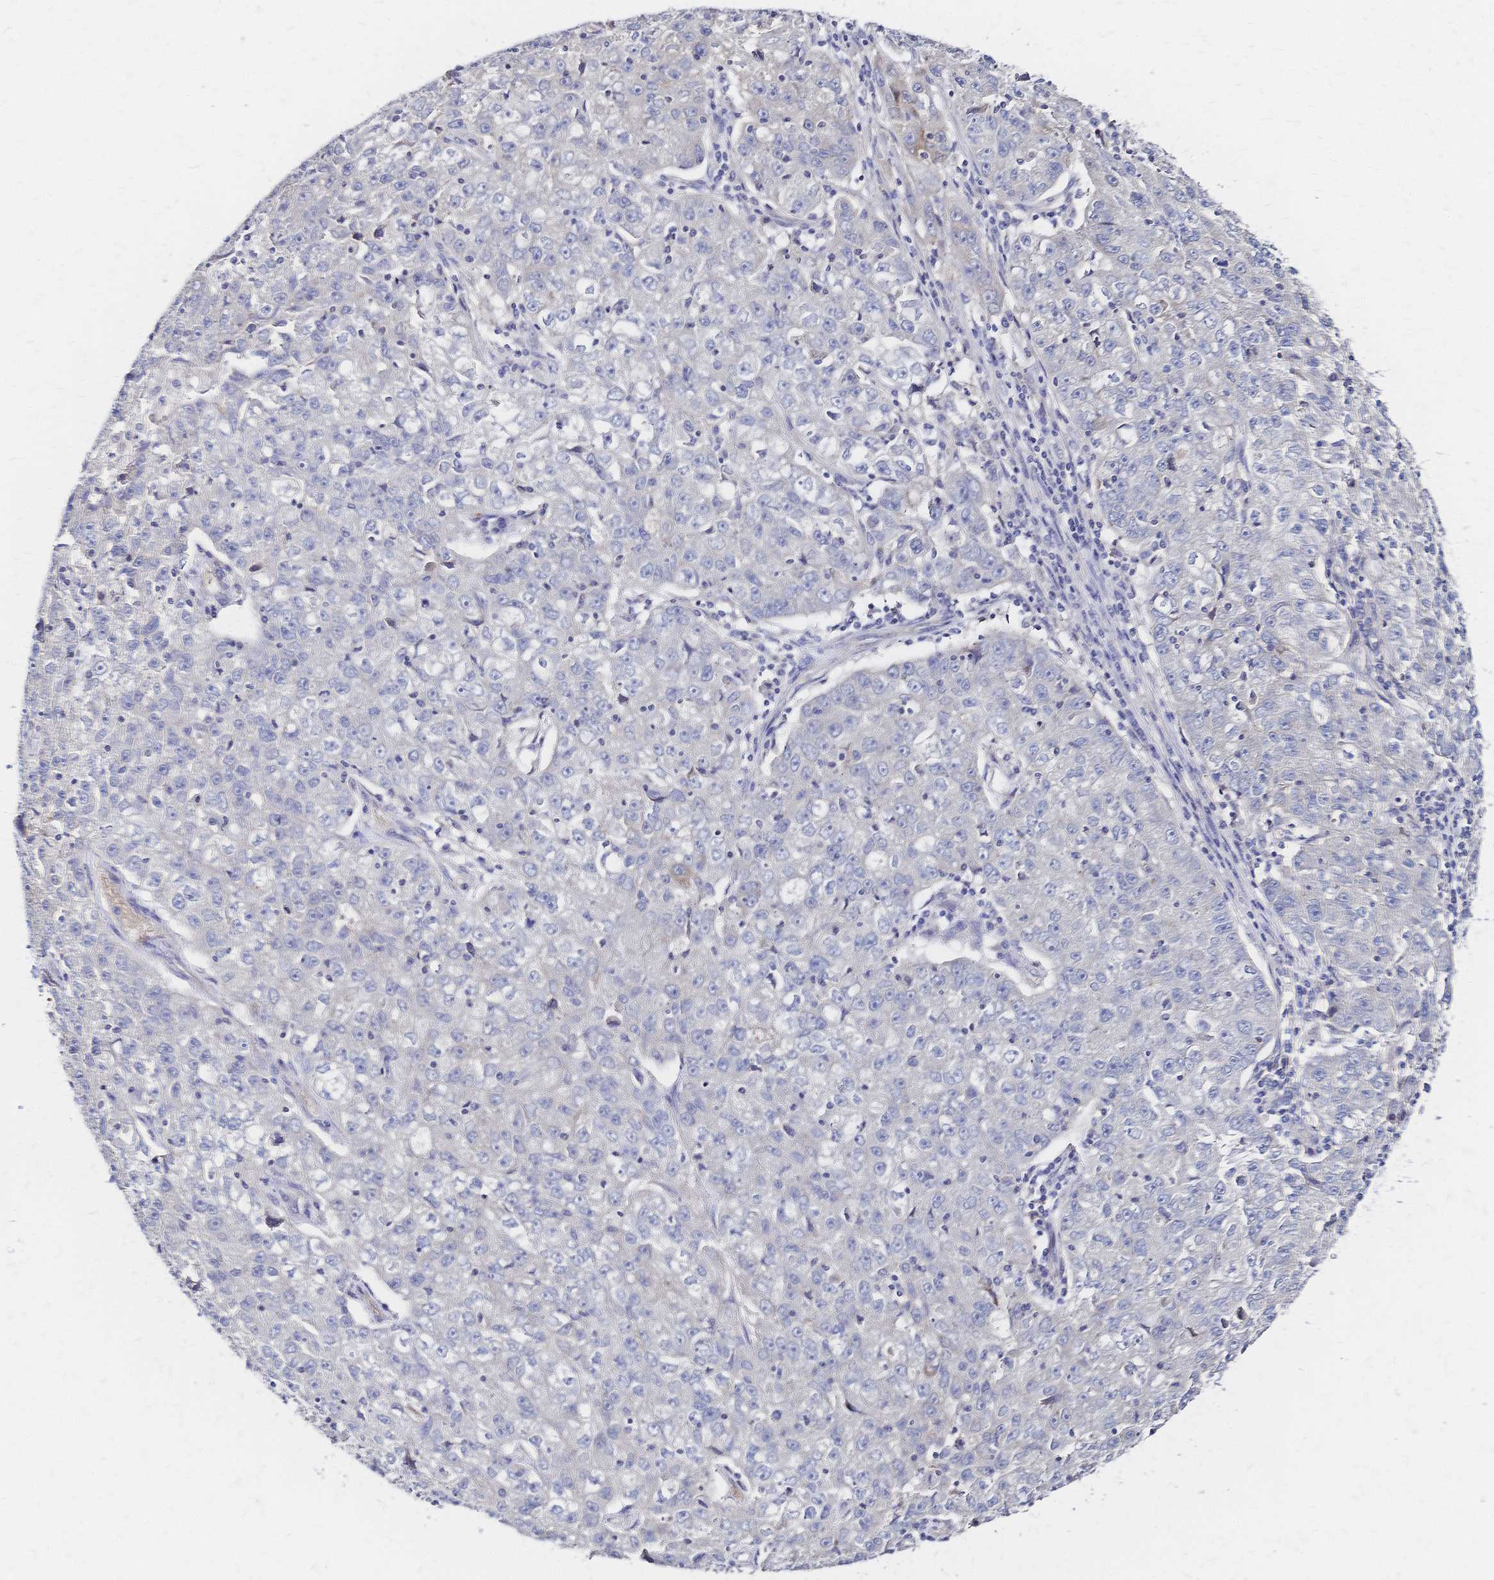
{"staining": {"intensity": "negative", "quantity": "none", "location": "none"}, "tissue": "lung cancer", "cell_type": "Tumor cells", "image_type": "cancer", "snomed": [{"axis": "morphology", "description": "Normal morphology"}, {"axis": "morphology", "description": "Adenocarcinoma, NOS"}, {"axis": "topography", "description": "Lymph node"}, {"axis": "topography", "description": "Lung"}], "caption": "Photomicrograph shows no significant protein staining in tumor cells of lung adenocarcinoma.", "gene": "SLC5A1", "patient": {"sex": "female", "age": 57}}